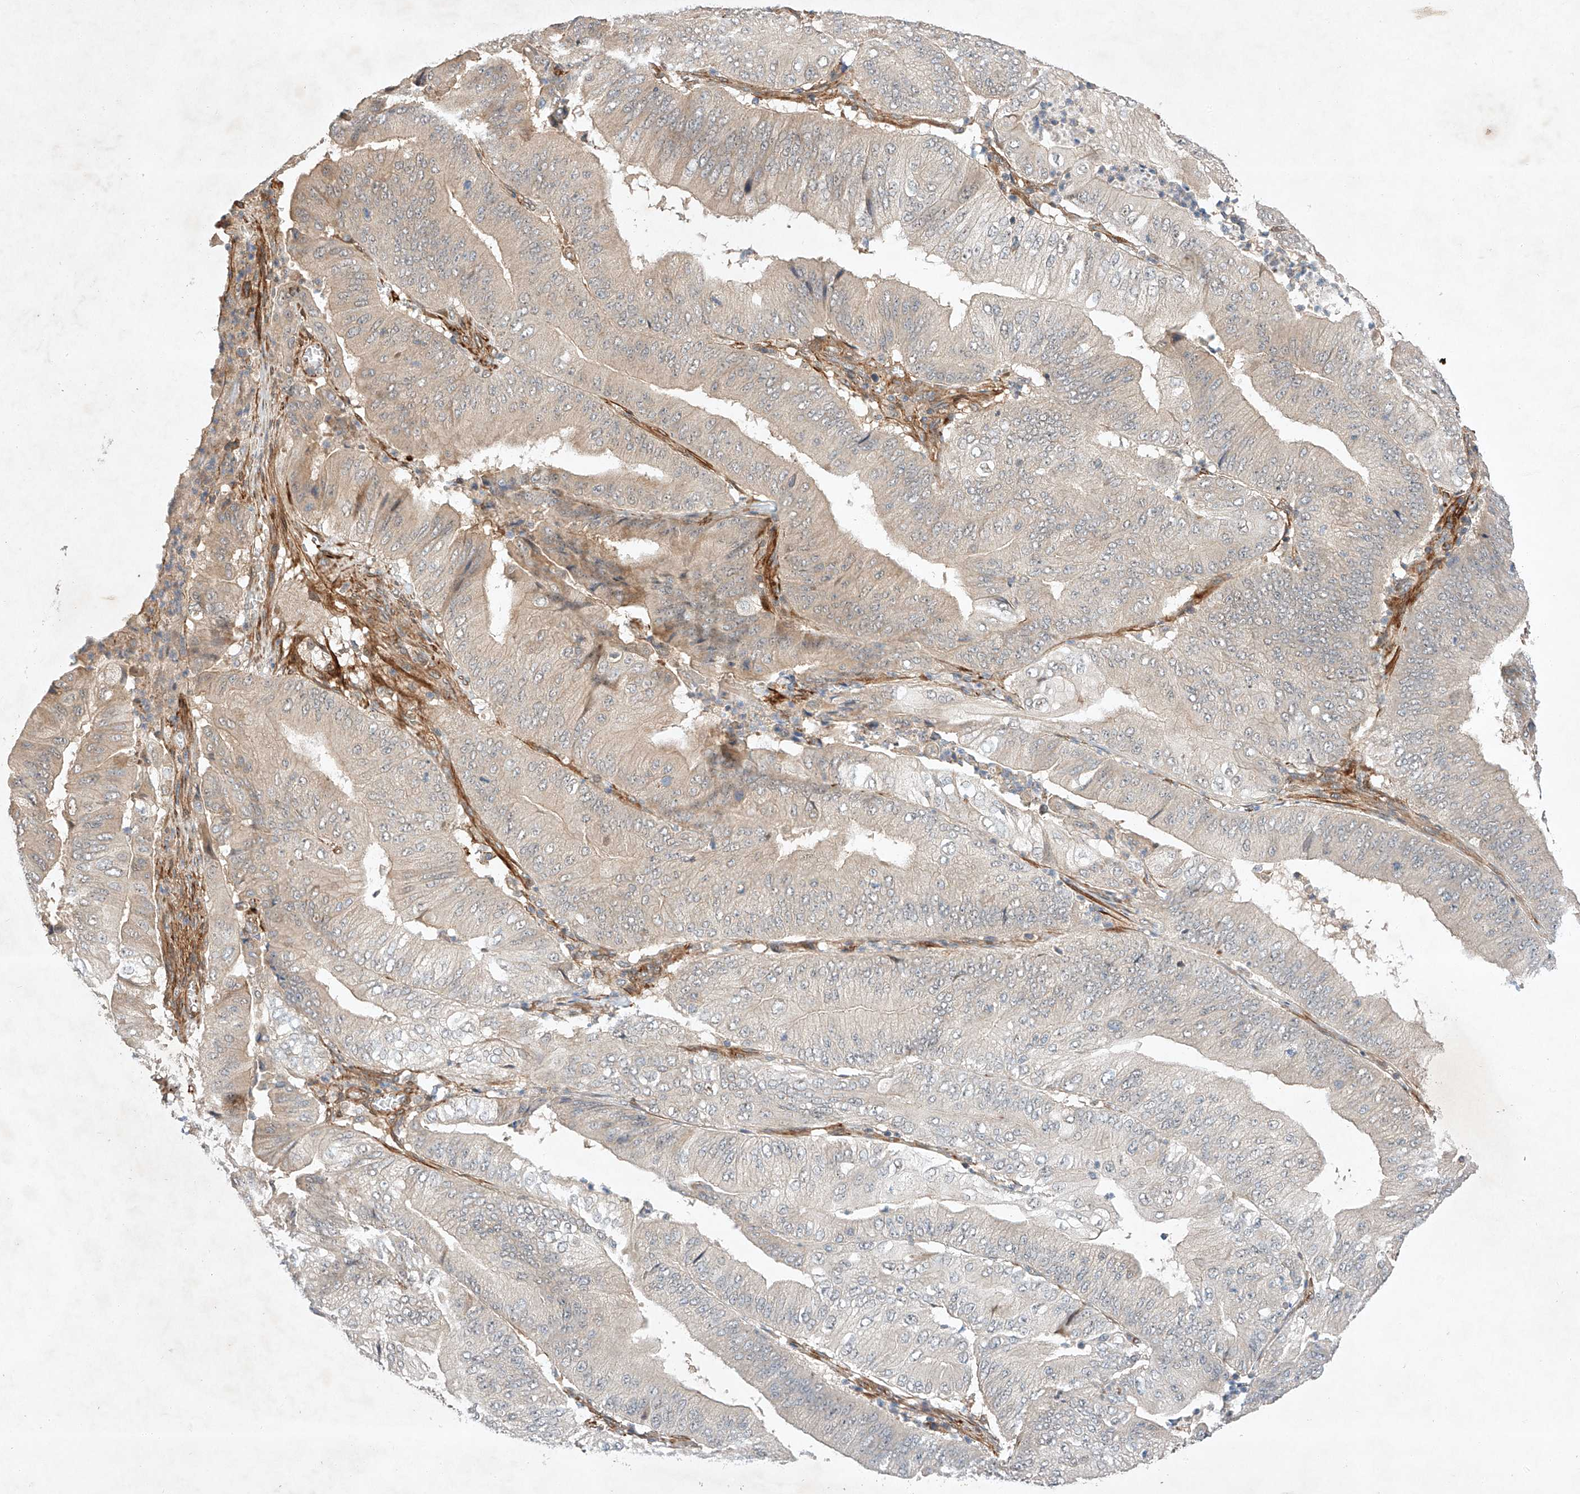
{"staining": {"intensity": "negative", "quantity": "none", "location": "none"}, "tissue": "pancreatic cancer", "cell_type": "Tumor cells", "image_type": "cancer", "snomed": [{"axis": "morphology", "description": "Adenocarcinoma, NOS"}, {"axis": "topography", "description": "Pancreas"}], "caption": "DAB immunohistochemical staining of pancreatic adenocarcinoma exhibits no significant positivity in tumor cells.", "gene": "ARHGAP33", "patient": {"sex": "female", "age": 77}}